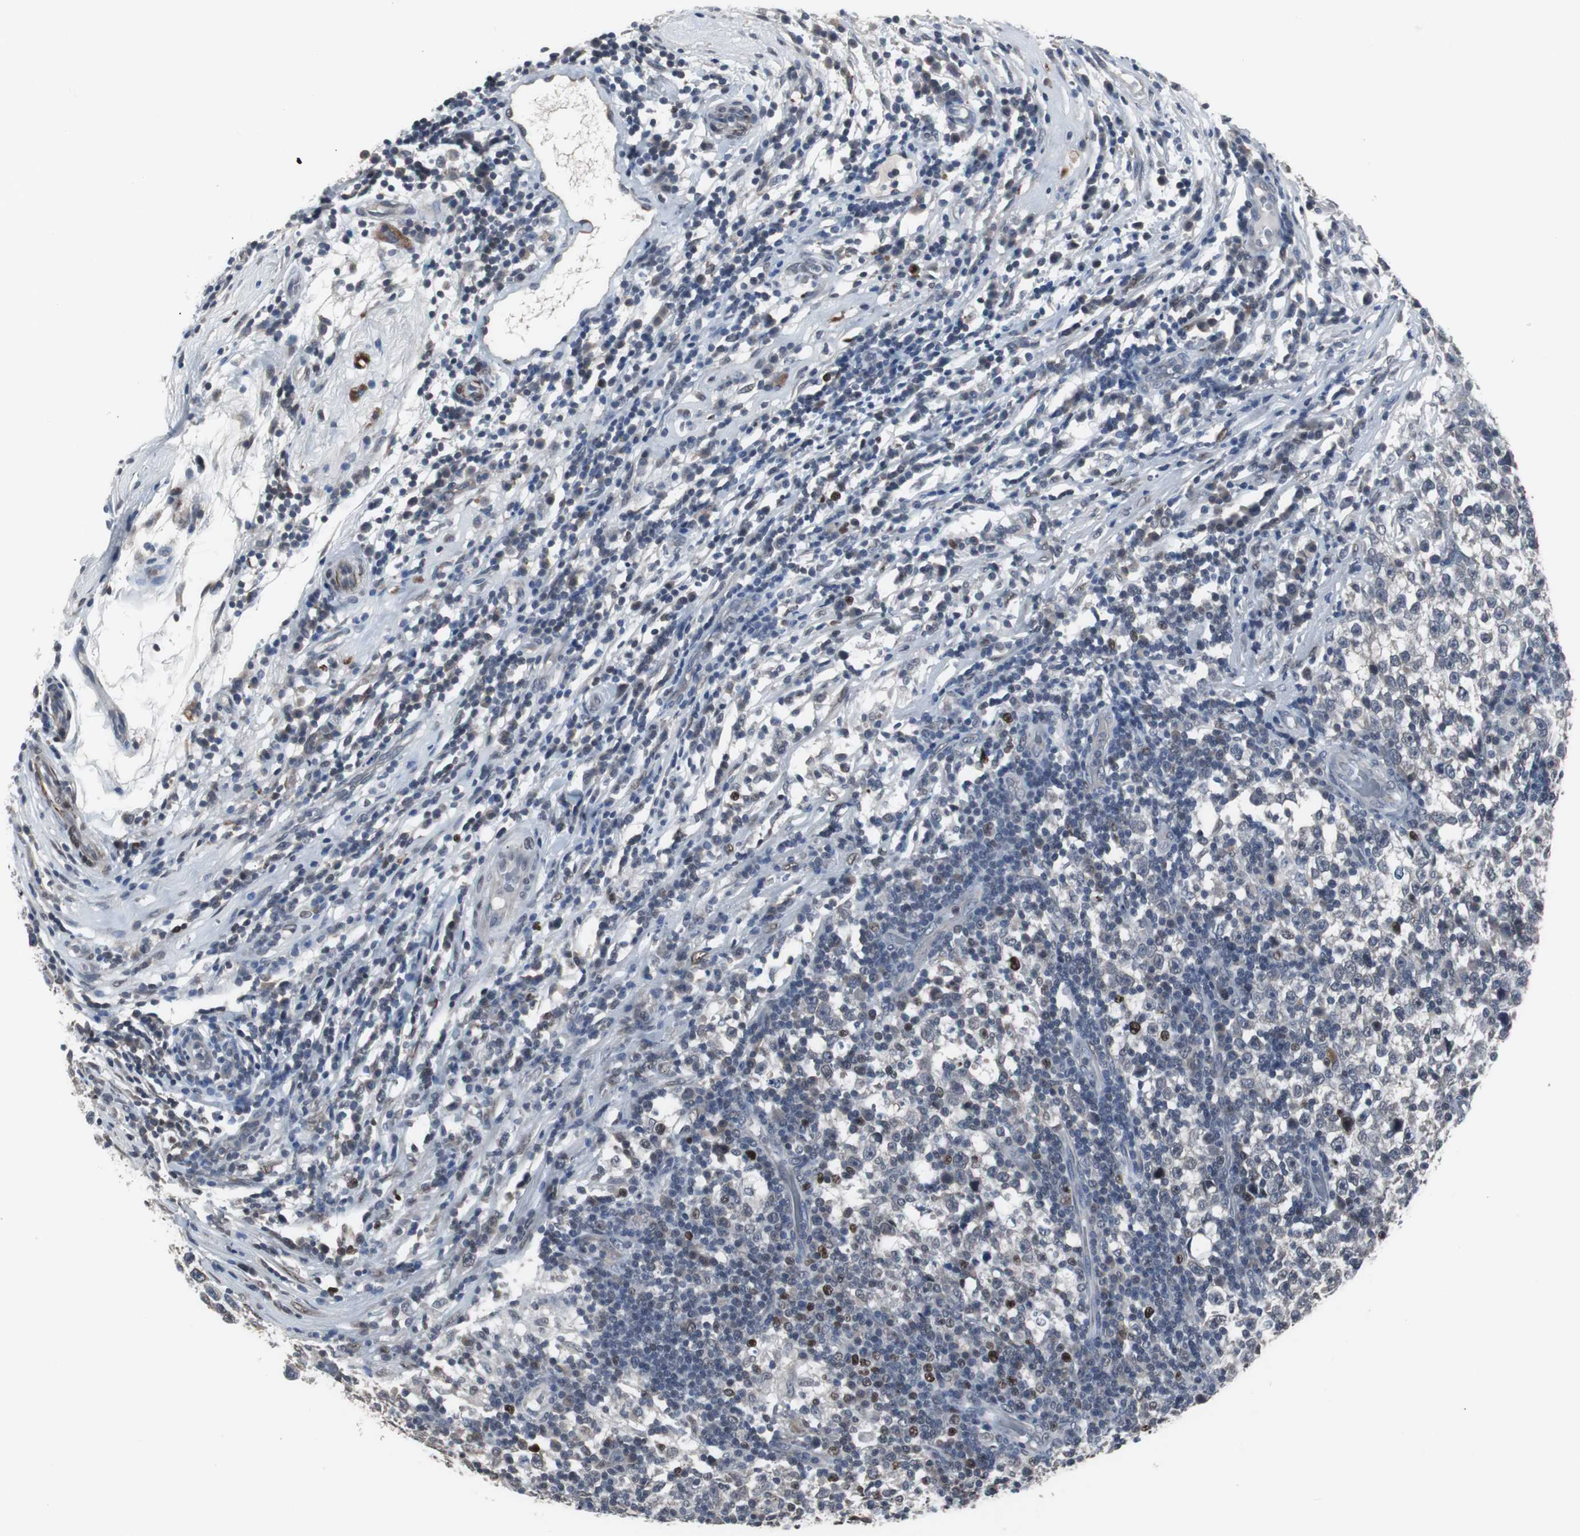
{"staining": {"intensity": "negative", "quantity": "none", "location": "none"}, "tissue": "testis cancer", "cell_type": "Tumor cells", "image_type": "cancer", "snomed": [{"axis": "morphology", "description": "Seminoma, NOS"}, {"axis": "topography", "description": "Testis"}], "caption": "Immunohistochemical staining of human seminoma (testis) exhibits no significant expression in tumor cells.", "gene": "FOXP4", "patient": {"sex": "male", "age": 43}}